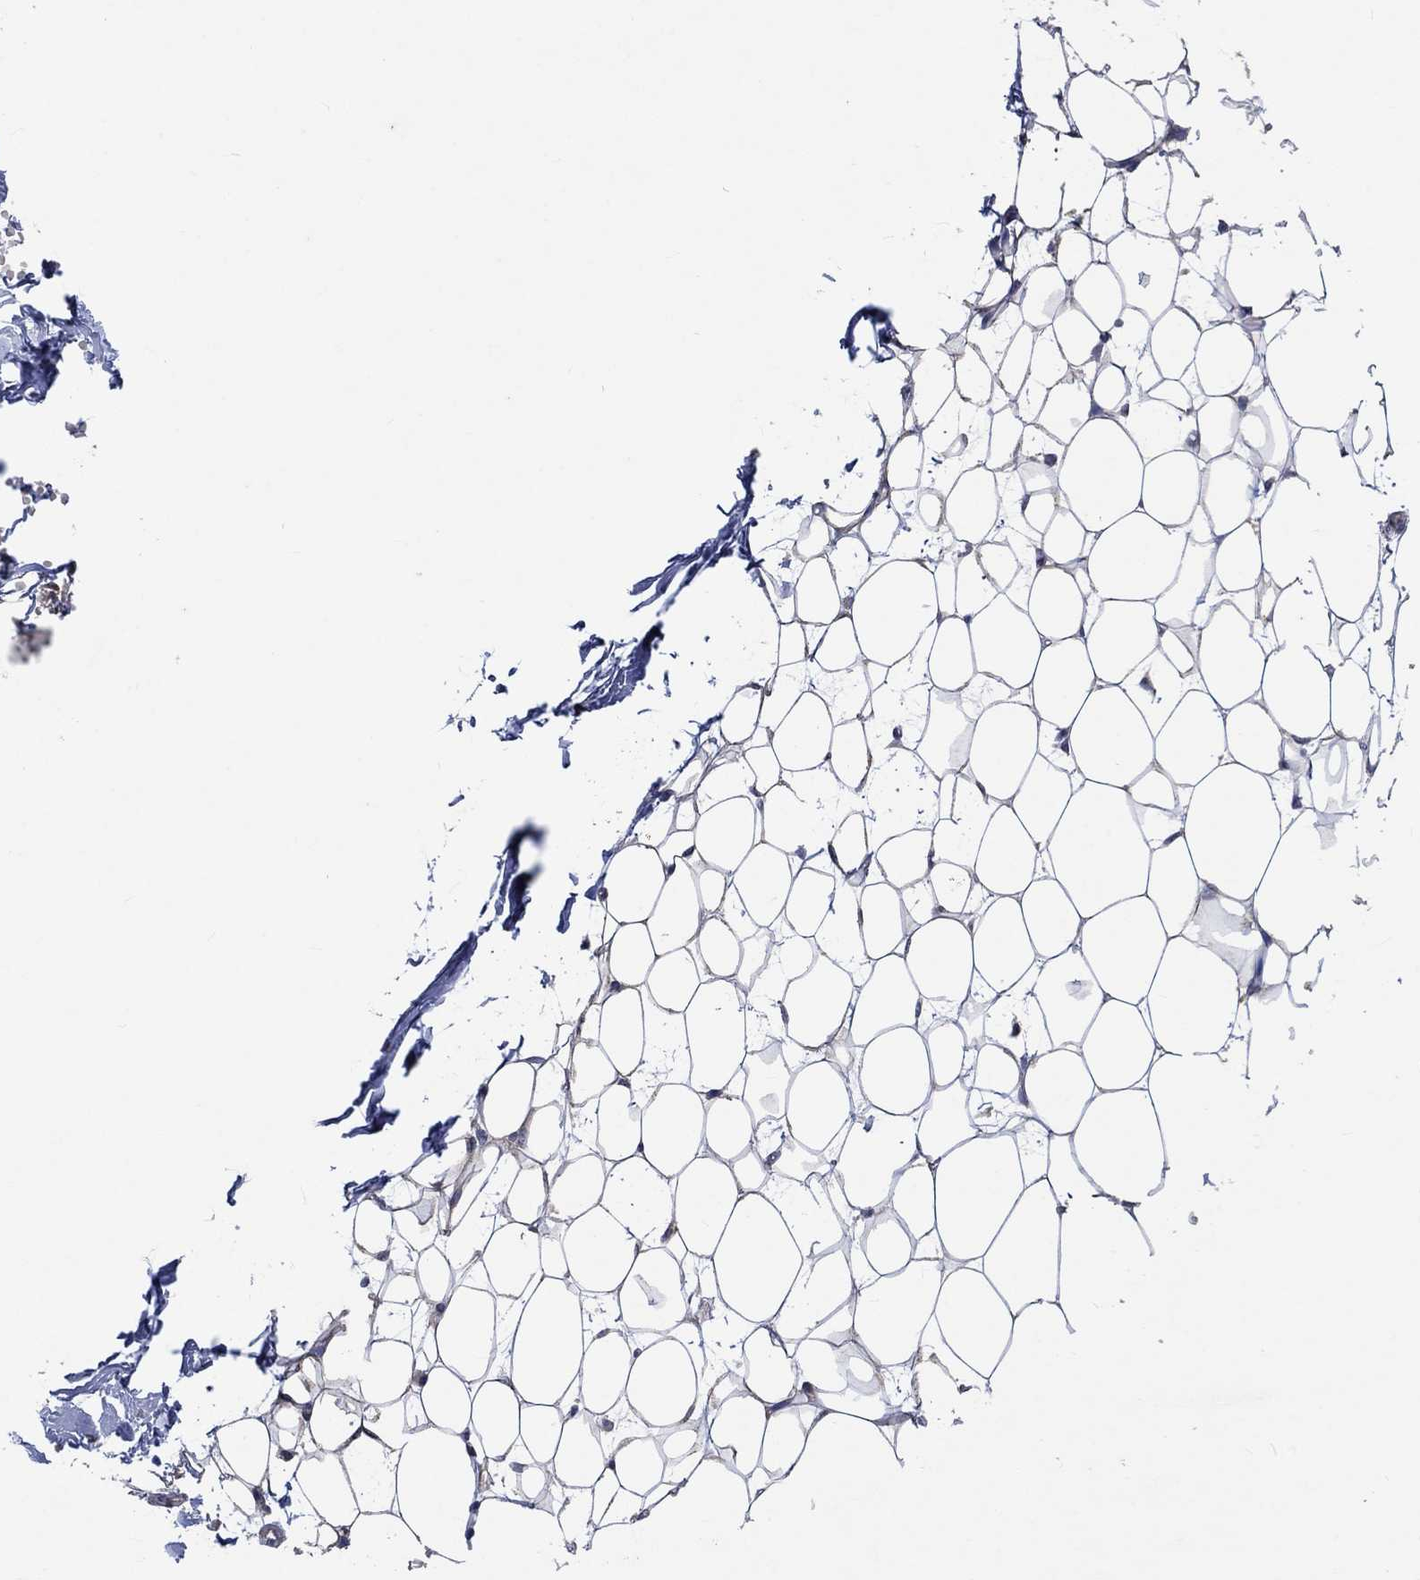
{"staining": {"intensity": "negative", "quantity": "none", "location": "none"}, "tissue": "breast", "cell_type": "Adipocytes", "image_type": "normal", "snomed": [{"axis": "morphology", "description": "Normal tissue, NOS"}, {"axis": "topography", "description": "Breast"}], "caption": "A high-resolution image shows immunohistochemistry (IHC) staining of unremarkable breast, which exhibits no significant positivity in adipocytes. (DAB immunohistochemistry, high magnification).", "gene": "TMEM169", "patient": {"sex": "female", "age": 37}}